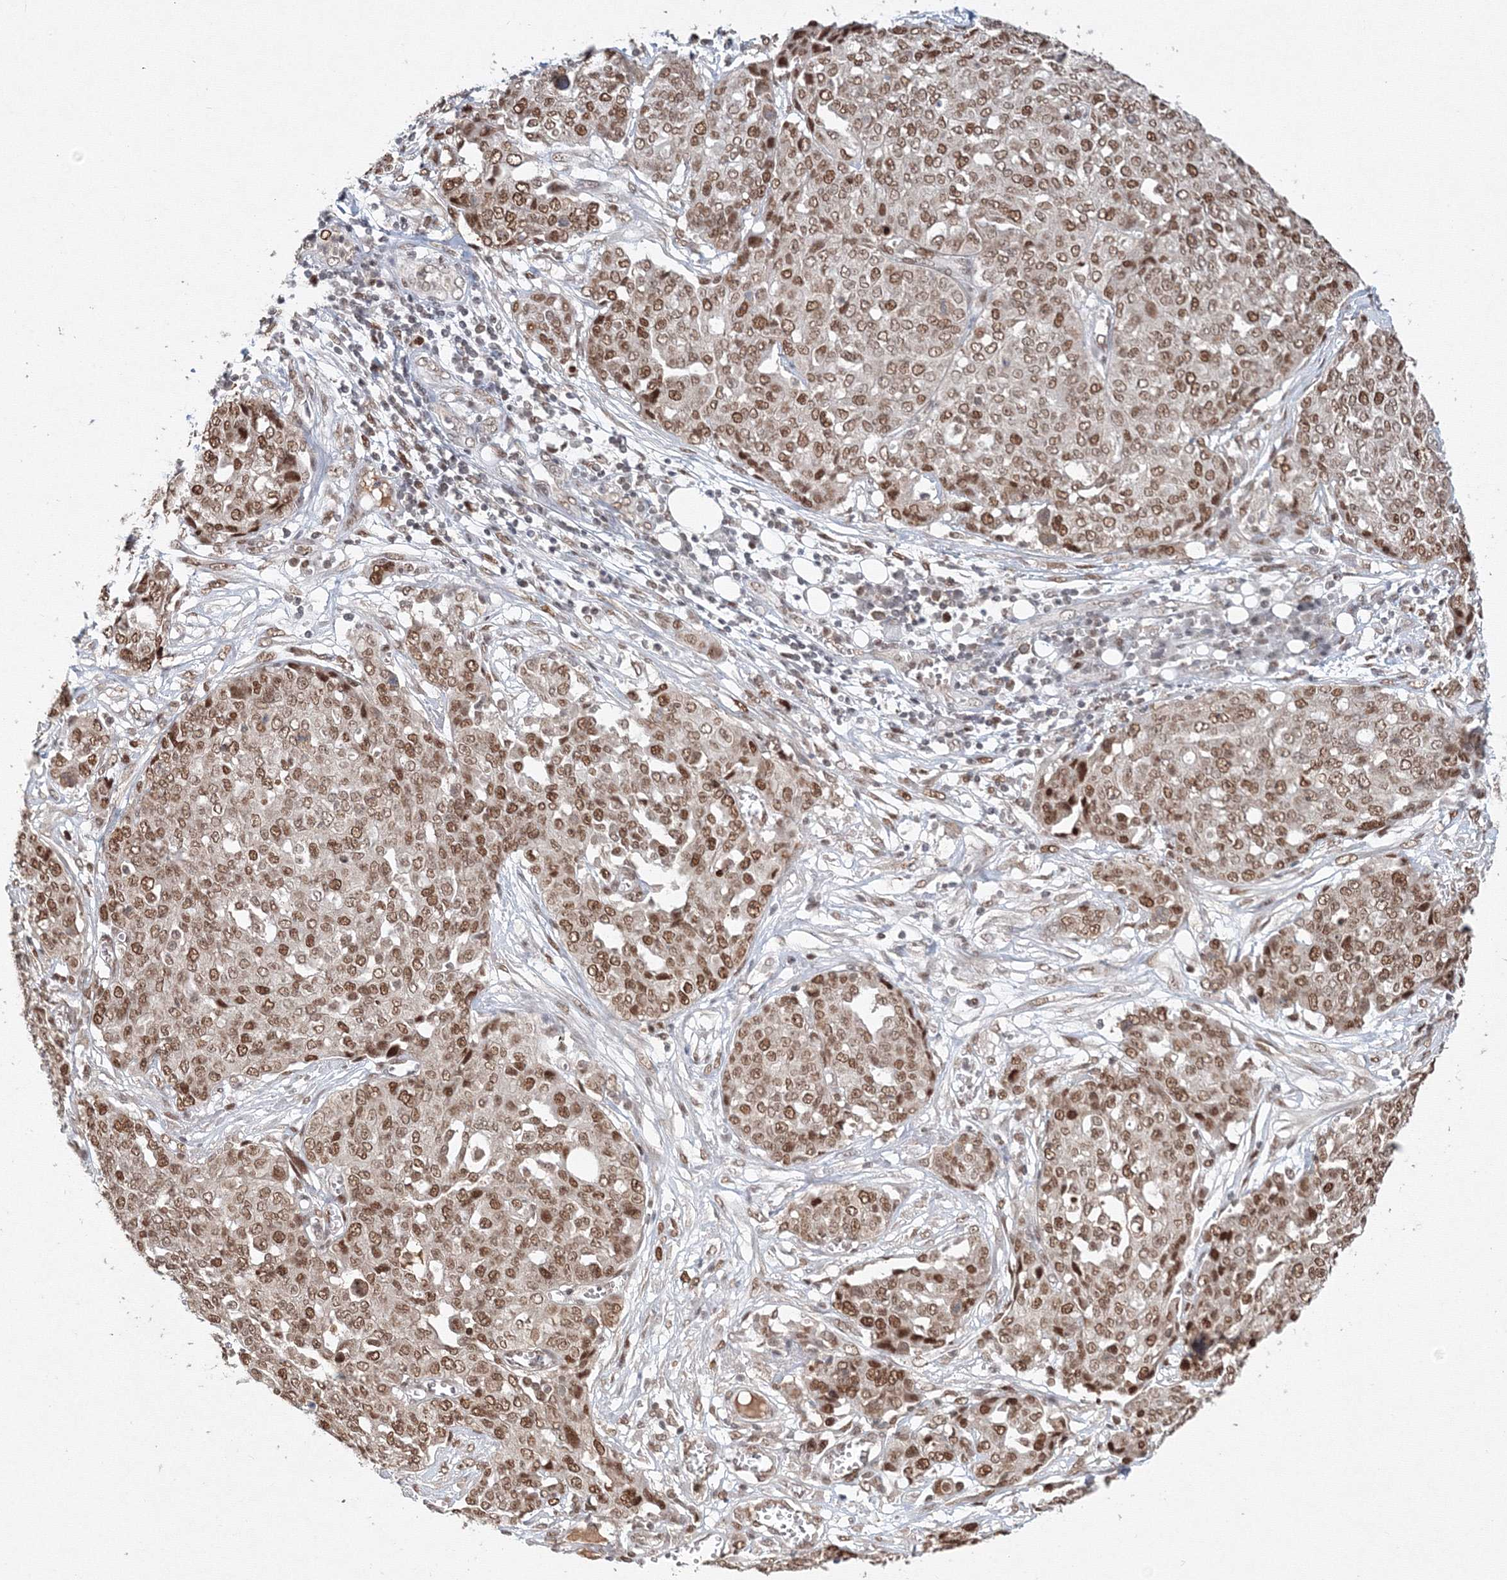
{"staining": {"intensity": "moderate", "quantity": ">75%", "location": "nuclear"}, "tissue": "ovarian cancer", "cell_type": "Tumor cells", "image_type": "cancer", "snomed": [{"axis": "morphology", "description": "Cystadenocarcinoma, serous, NOS"}, {"axis": "topography", "description": "Soft tissue"}, {"axis": "topography", "description": "Ovary"}], "caption": "IHC image of neoplastic tissue: human ovarian serous cystadenocarcinoma stained using immunohistochemistry shows medium levels of moderate protein expression localized specifically in the nuclear of tumor cells, appearing as a nuclear brown color.", "gene": "IWS1", "patient": {"sex": "female", "age": 57}}